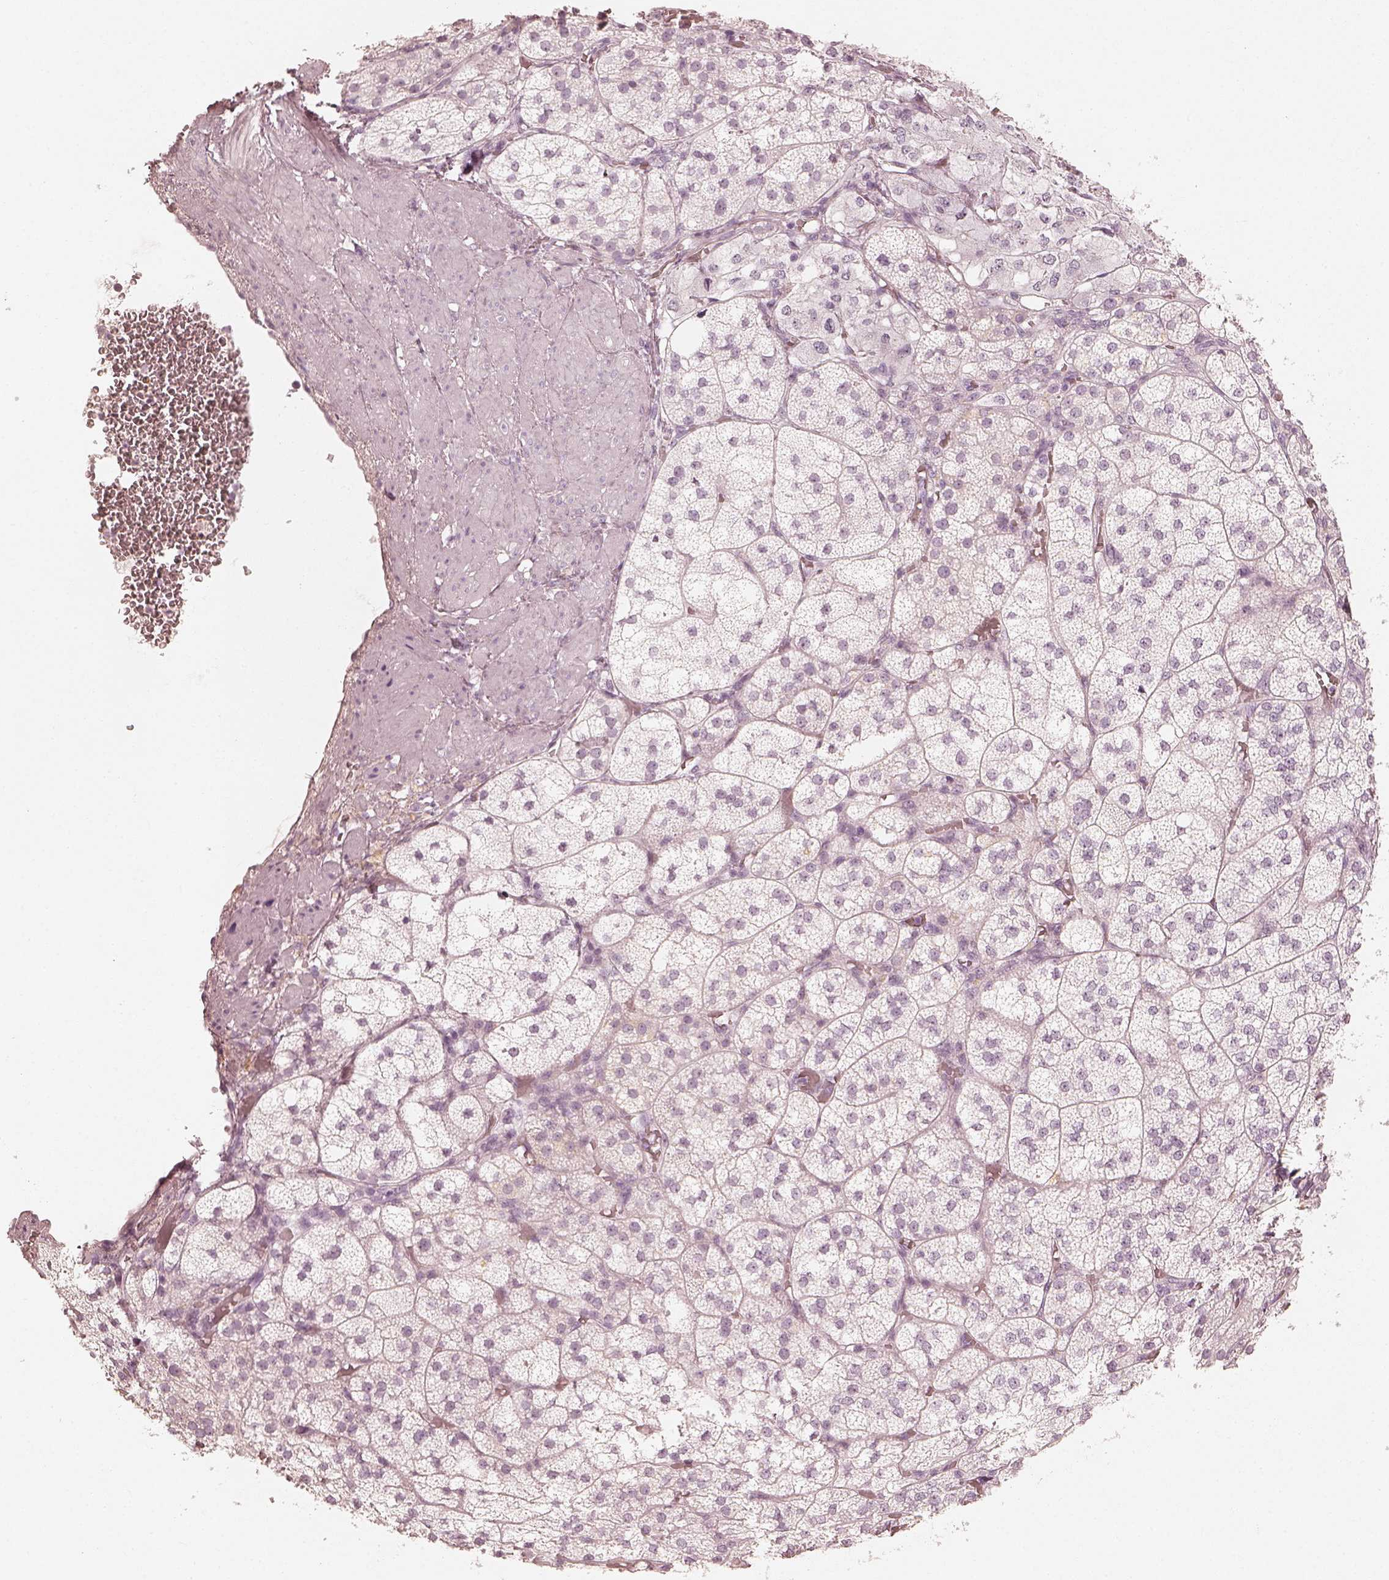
{"staining": {"intensity": "negative", "quantity": "none", "location": "none"}, "tissue": "adrenal gland", "cell_type": "Glandular cells", "image_type": "normal", "snomed": [{"axis": "morphology", "description": "Normal tissue, NOS"}, {"axis": "topography", "description": "Adrenal gland"}], "caption": "IHC of benign adrenal gland shows no expression in glandular cells.", "gene": "KRT82", "patient": {"sex": "female", "age": 60}}